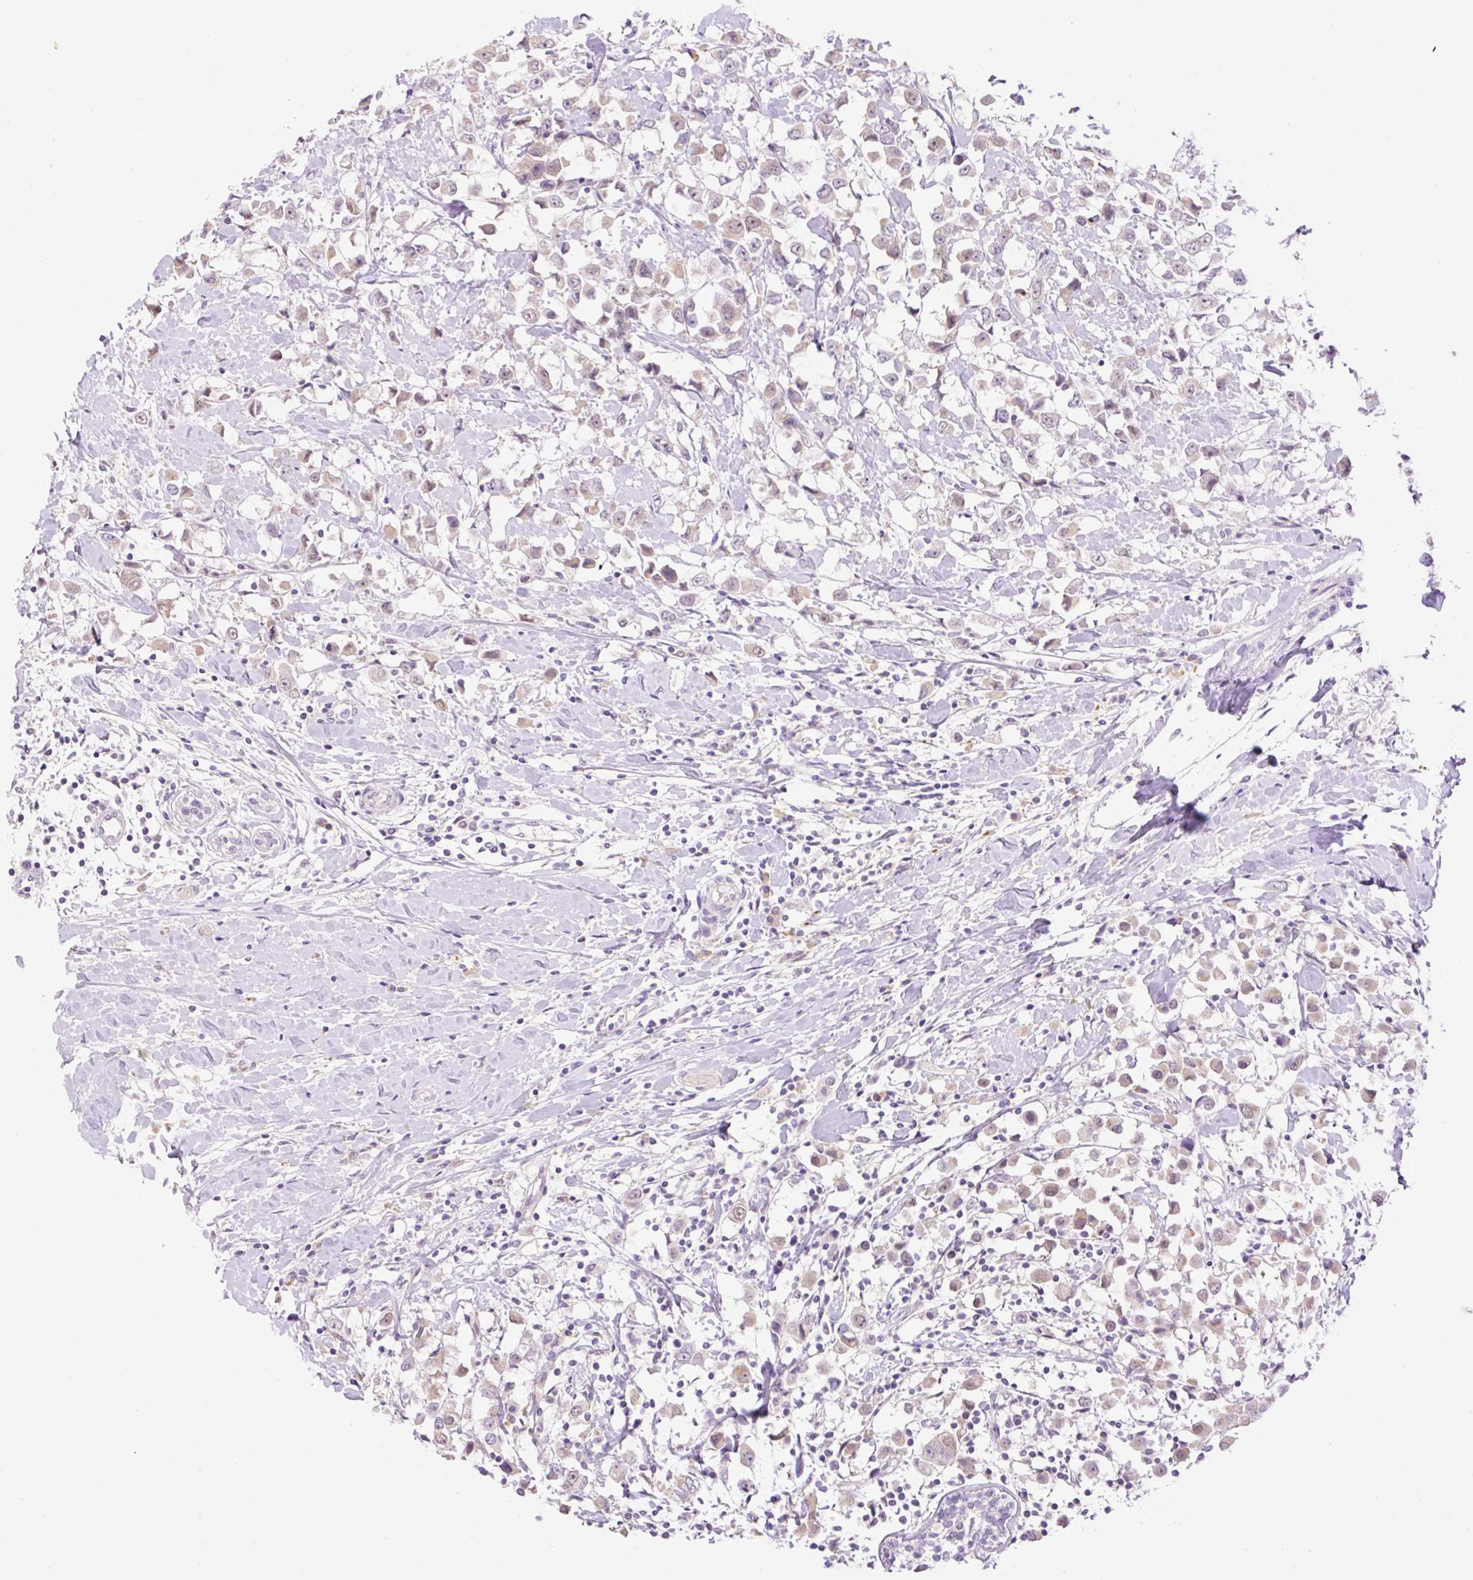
{"staining": {"intensity": "weak", "quantity": "<25%", "location": "cytoplasmic/membranous"}, "tissue": "breast cancer", "cell_type": "Tumor cells", "image_type": "cancer", "snomed": [{"axis": "morphology", "description": "Duct carcinoma"}, {"axis": "topography", "description": "Breast"}], "caption": "DAB immunohistochemical staining of human invasive ductal carcinoma (breast) reveals no significant staining in tumor cells. Brightfield microscopy of immunohistochemistry (IHC) stained with DAB (brown) and hematoxylin (blue), captured at high magnification.", "gene": "HABP4", "patient": {"sex": "female", "age": 61}}